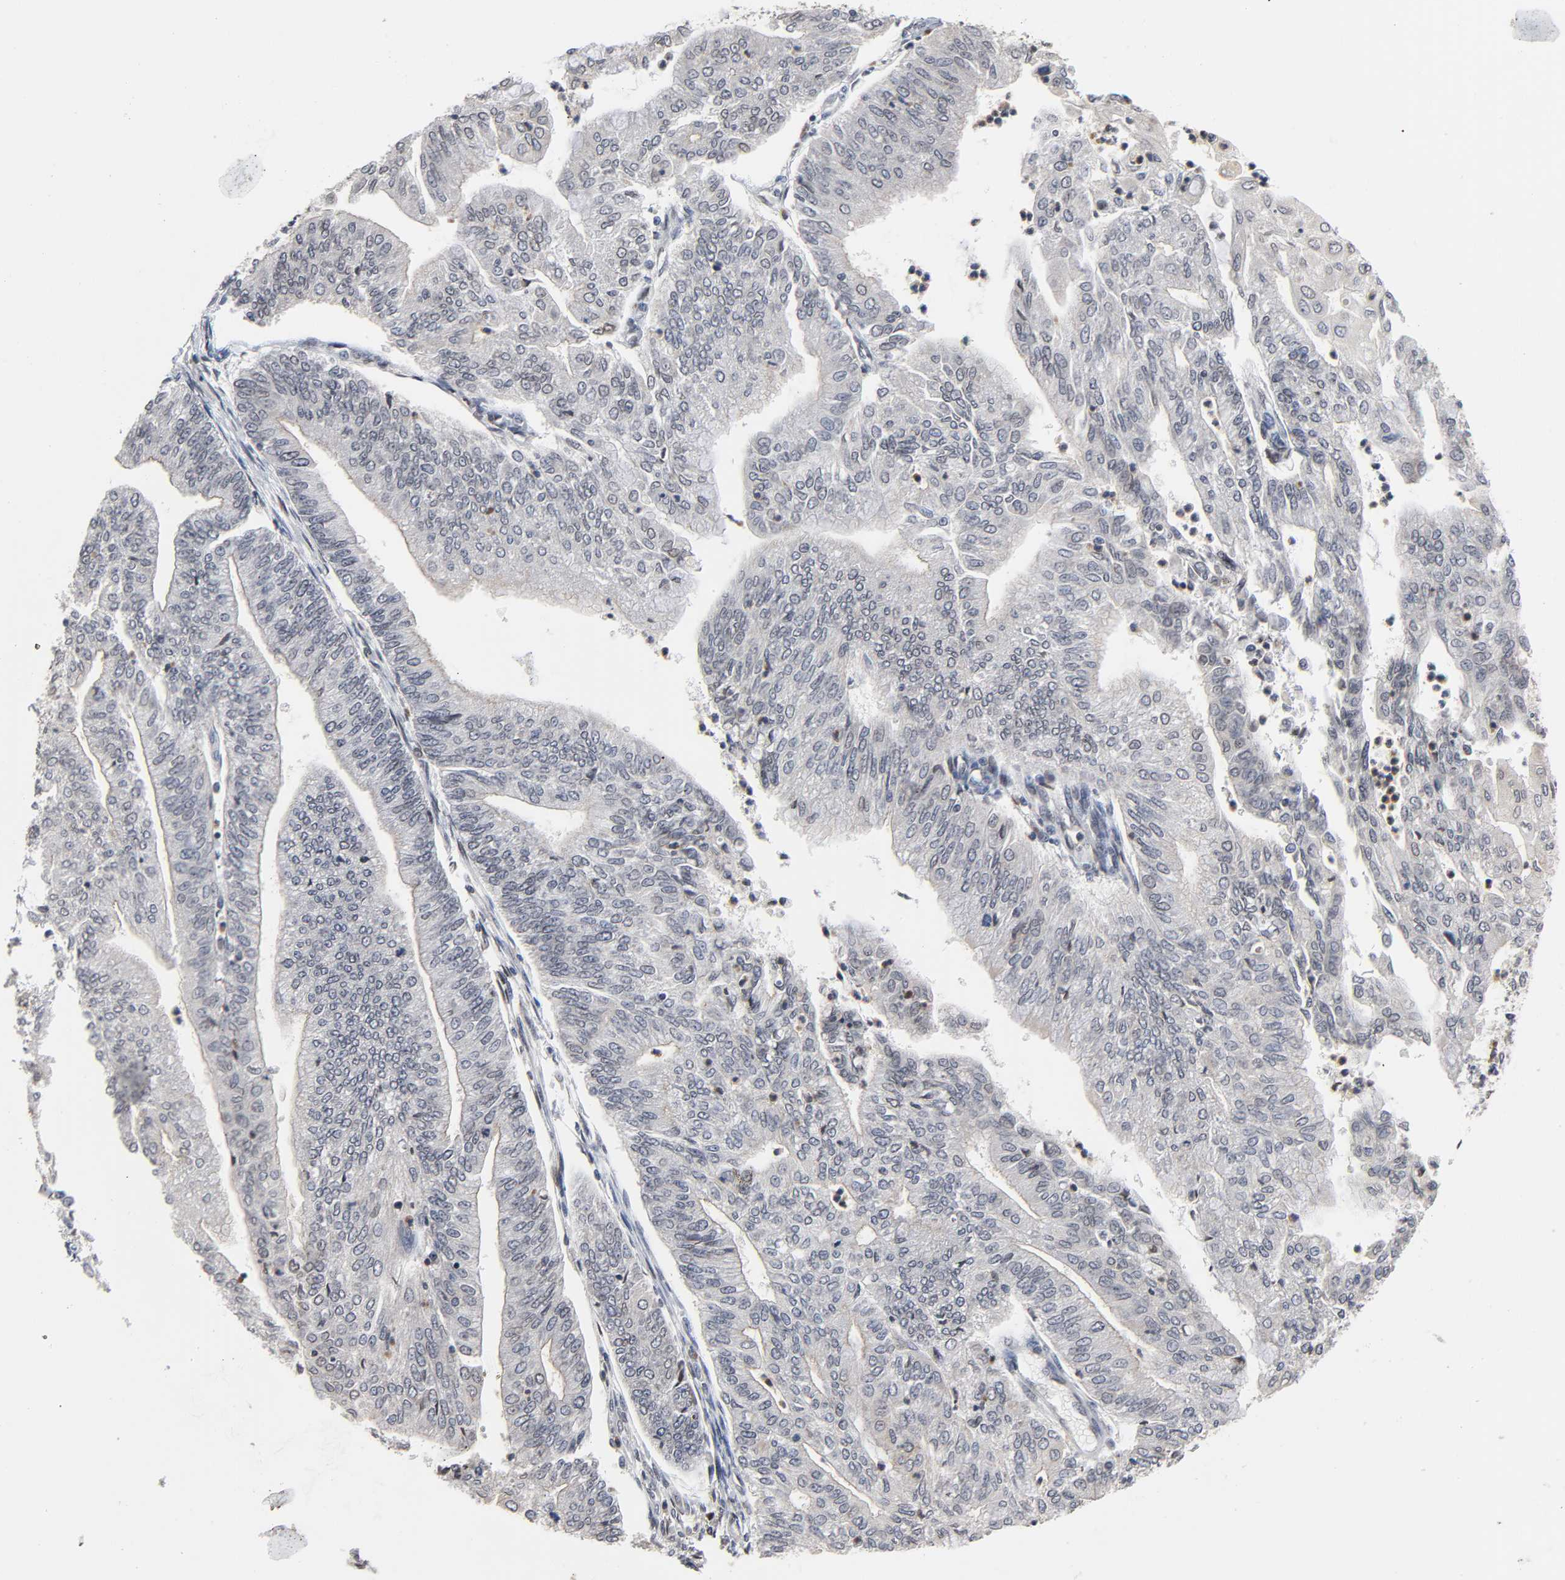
{"staining": {"intensity": "negative", "quantity": "none", "location": "none"}, "tissue": "endometrial cancer", "cell_type": "Tumor cells", "image_type": "cancer", "snomed": [{"axis": "morphology", "description": "Adenocarcinoma, NOS"}, {"axis": "topography", "description": "Endometrium"}], "caption": "Protein analysis of endometrial cancer (adenocarcinoma) demonstrates no significant expression in tumor cells.", "gene": "CCDC175", "patient": {"sex": "female", "age": 59}}